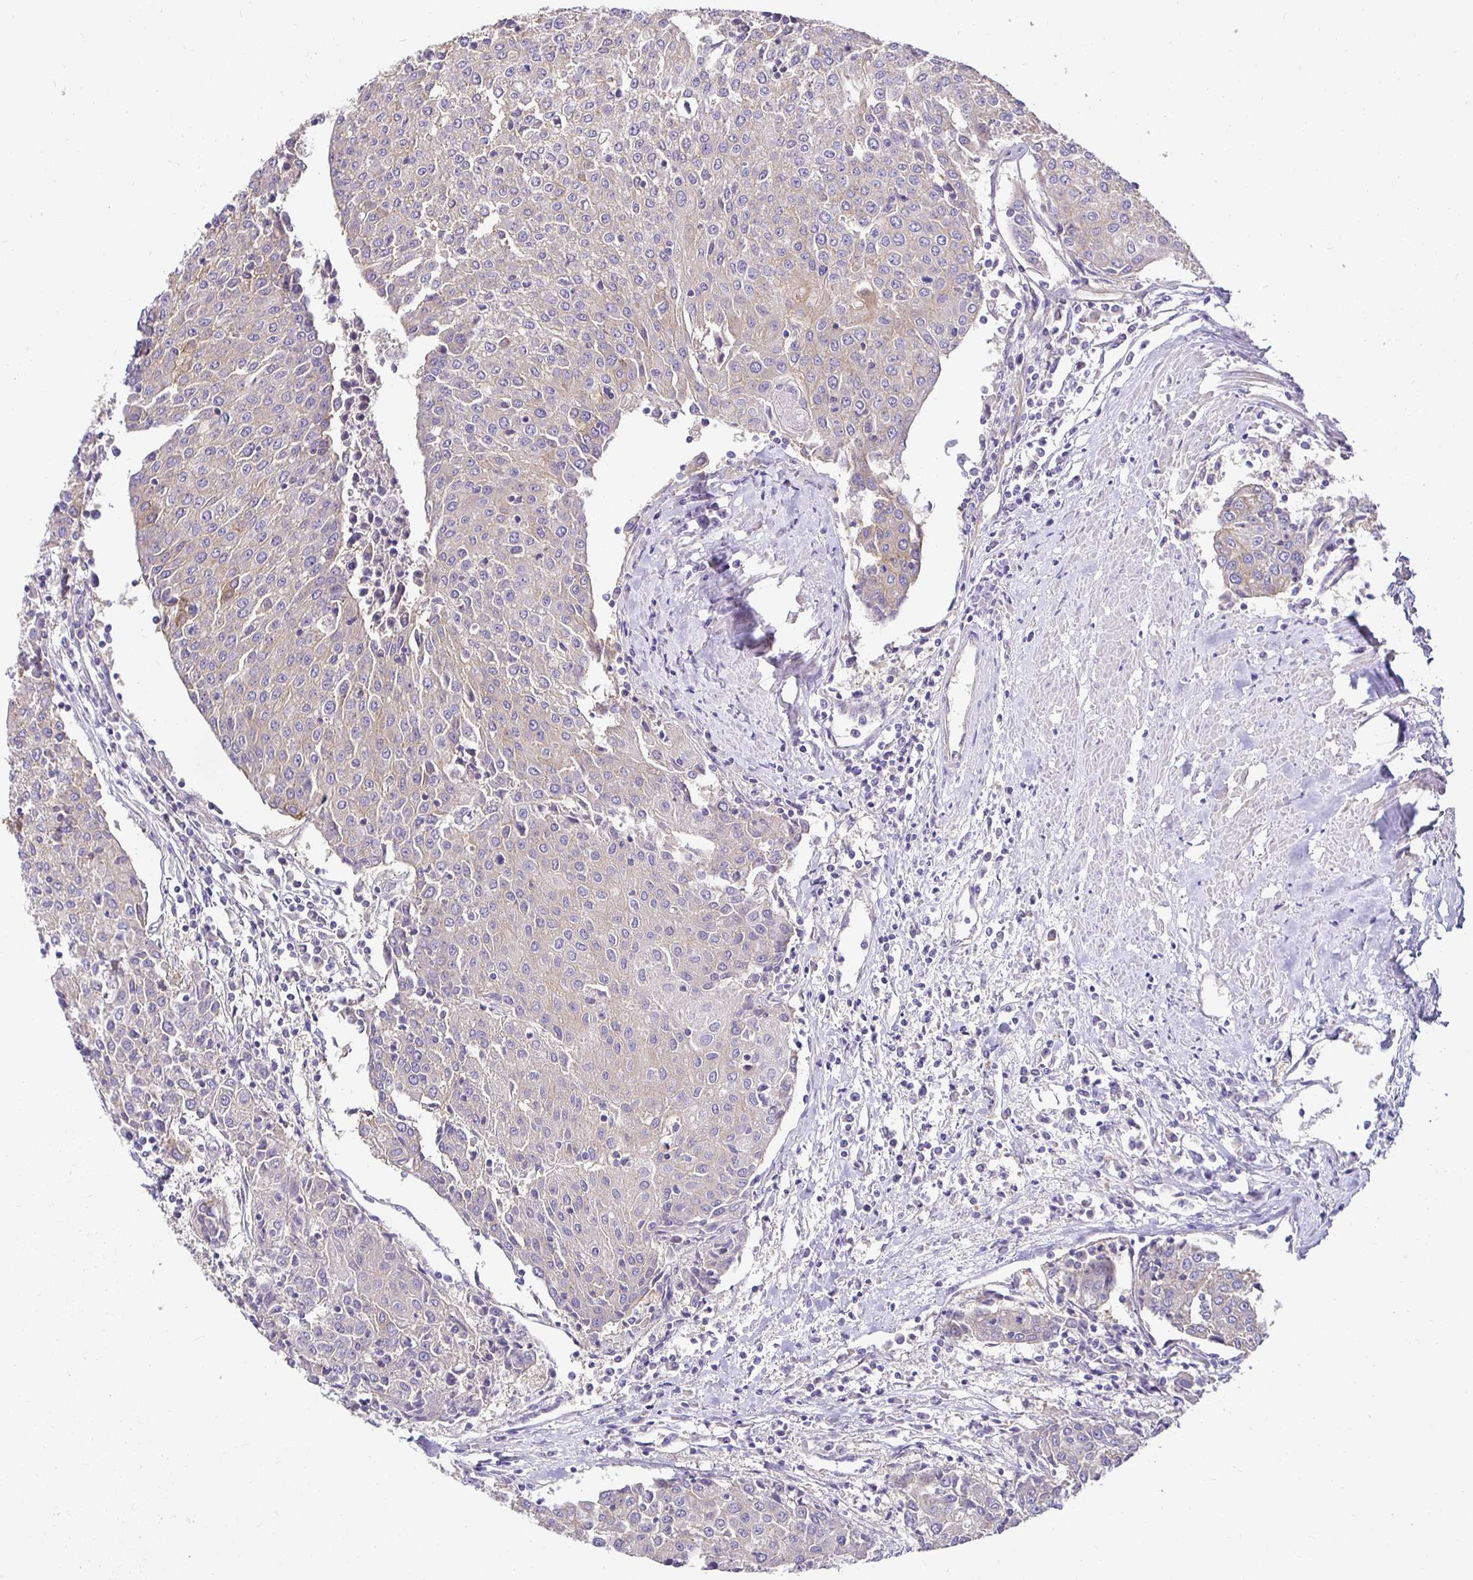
{"staining": {"intensity": "negative", "quantity": "none", "location": "none"}, "tissue": "urothelial cancer", "cell_type": "Tumor cells", "image_type": "cancer", "snomed": [{"axis": "morphology", "description": "Urothelial carcinoma, High grade"}, {"axis": "topography", "description": "Urinary bladder"}], "caption": "IHC image of neoplastic tissue: human urothelial carcinoma (high-grade) stained with DAB demonstrates no significant protein expression in tumor cells.", "gene": "SLC9A1", "patient": {"sex": "female", "age": 85}}